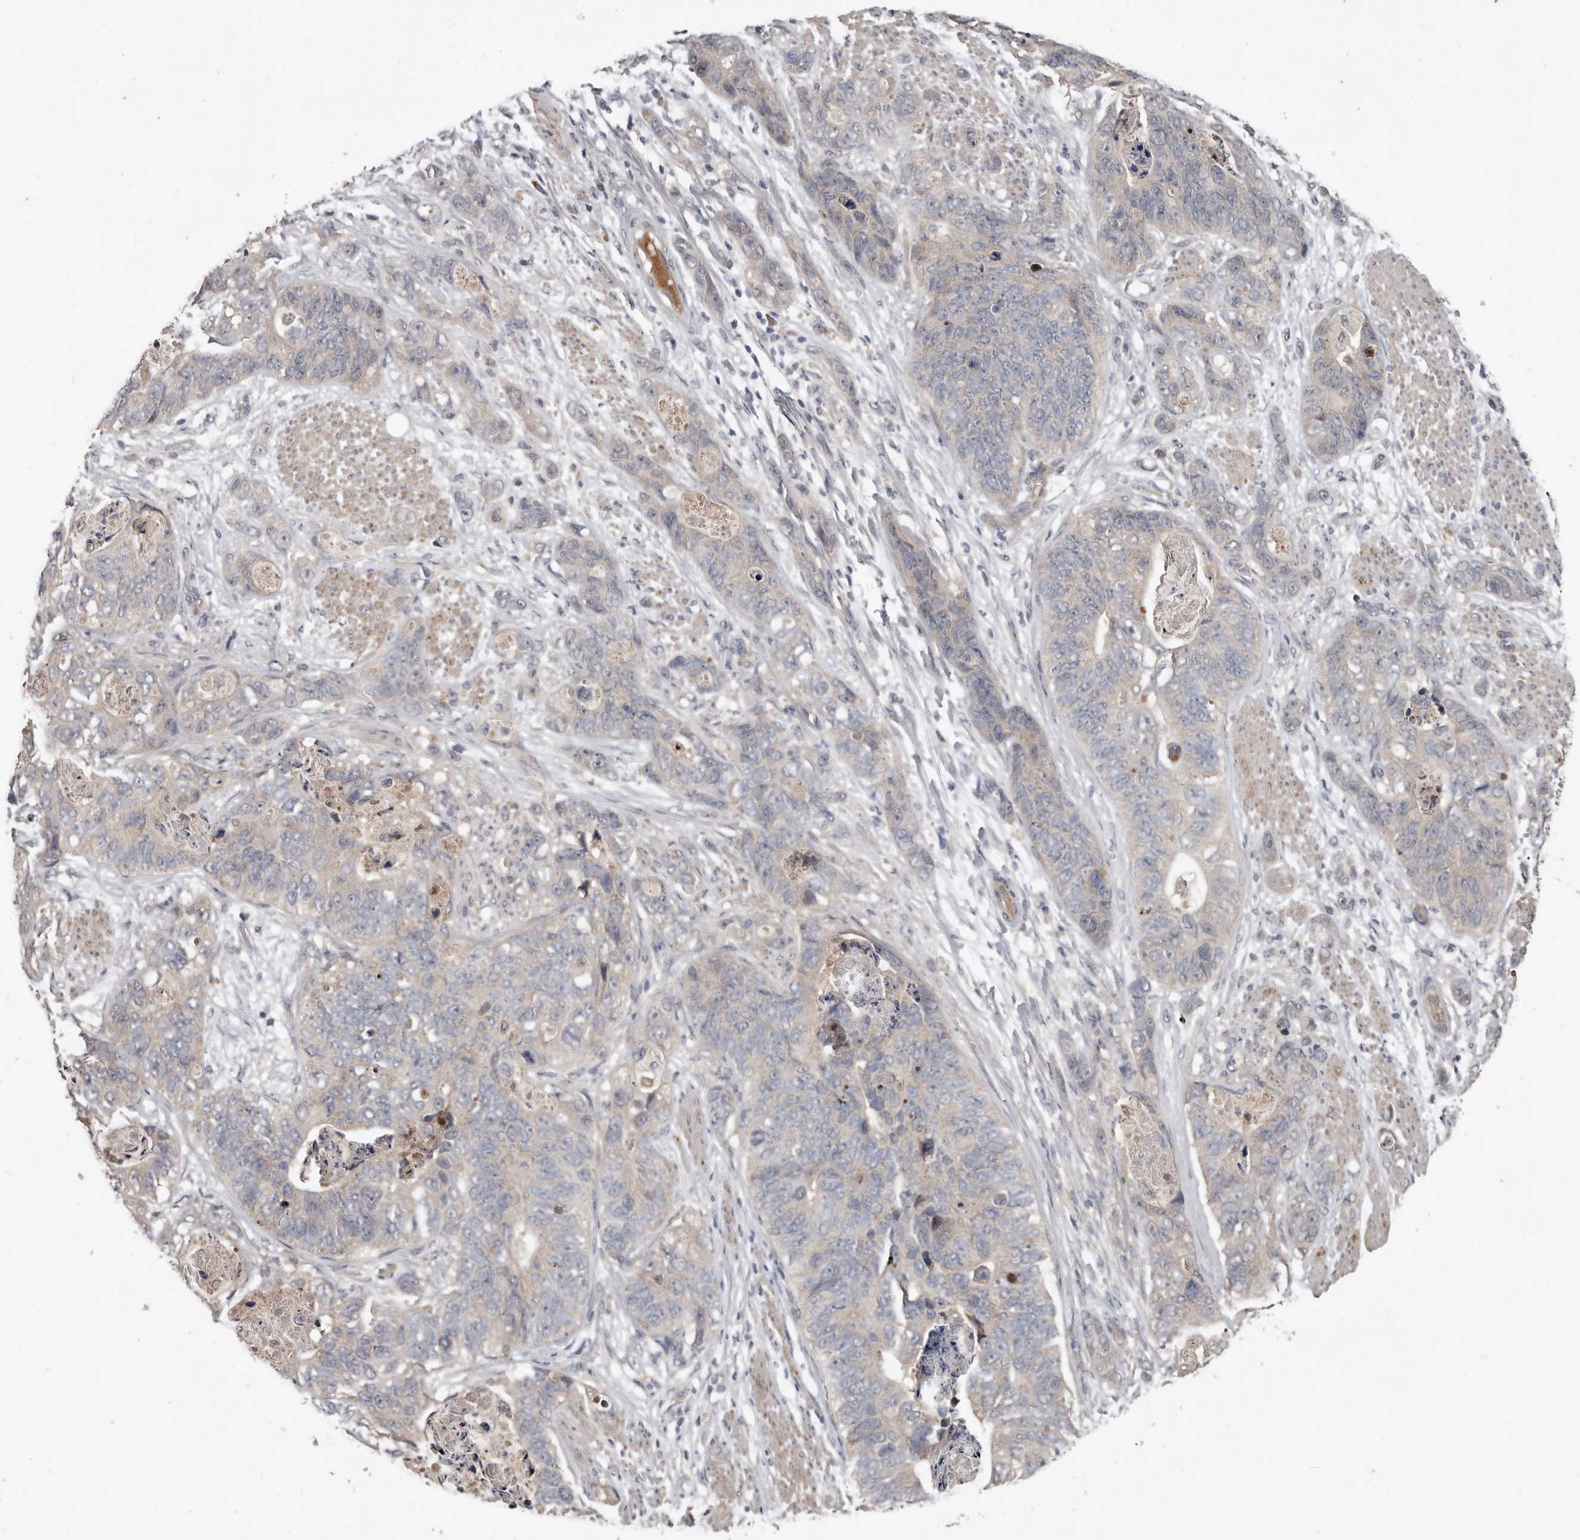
{"staining": {"intensity": "weak", "quantity": "<25%", "location": "cytoplasmic/membranous"}, "tissue": "stomach cancer", "cell_type": "Tumor cells", "image_type": "cancer", "snomed": [{"axis": "morphology", "description": "Adenocarcinoma, NOS"}, {"axis": "topography", "description": "Stomach"}], "caption": "Stomach cancer (adenocarcinoma) was stained to show a protein in brown. There is no significant staining in tumor cells.", "gene": "DNAJB4", "patient": {"sex": "female", "age": 89}}